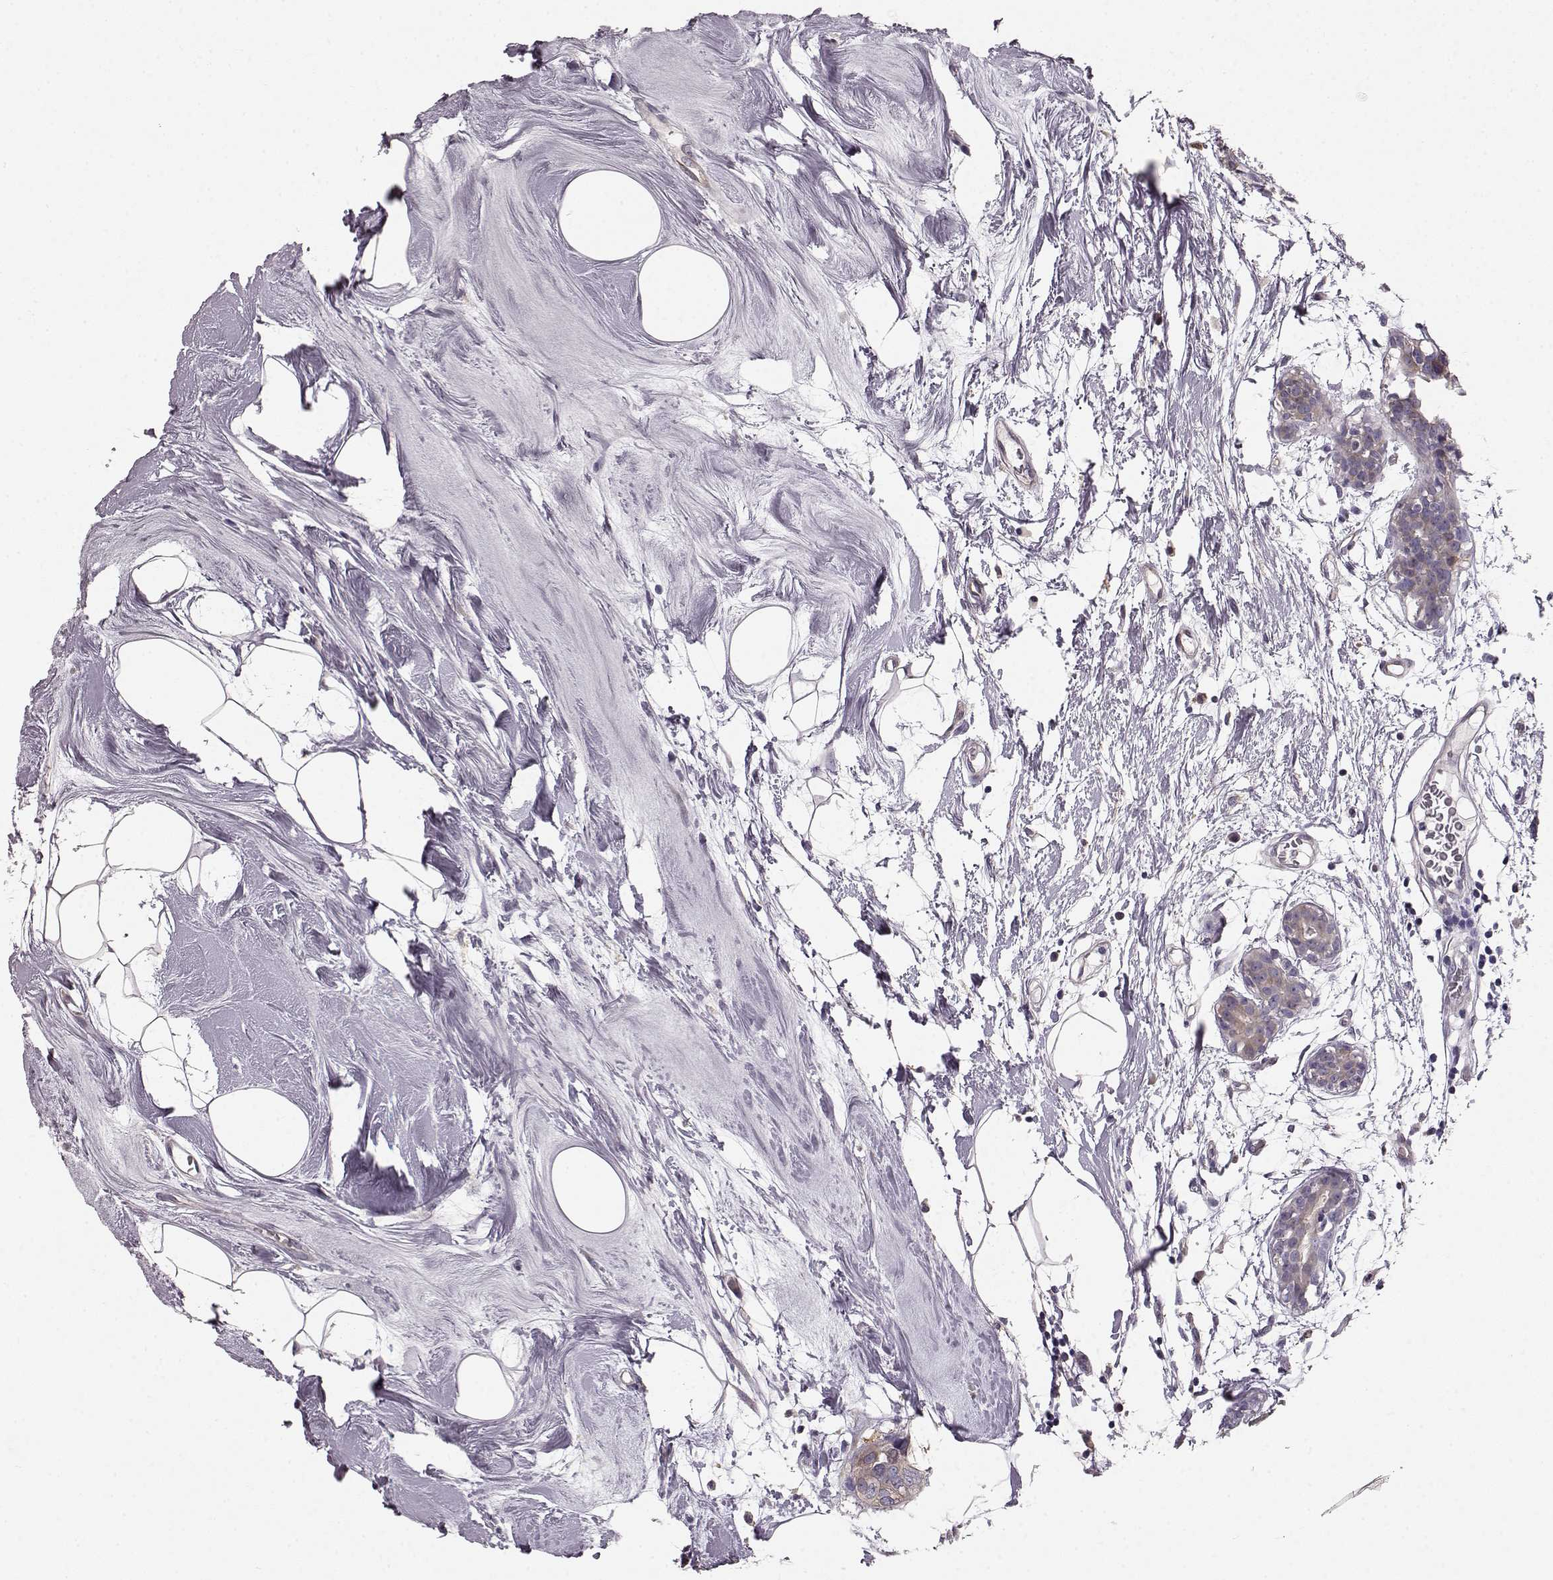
{"staining": {"intensity": "weak", "quantity": ">75%", "location": "cytoplasmic/membranous"}, "tissue": "breast cancer", "cell_type": "Tumor cells", "image_type": "cancer", "snomed": [{"axis": "morphology", "description": "Normal tissue, NOS"}, {"axis": "morphology", "description": "Duct carcinoma"}, {"axis": "topography", "description": "Breast"}], "caption": "A brown stain labels weak cytoplasmic/membranous staining of a protein in human breast cancer tumor cells. (DAB (3,3'-diaminobenzidine) IHC with brightfield microscopy, high magnification).", "gene": "GPR50", "patient": {"sex": "female", "age": 40}}